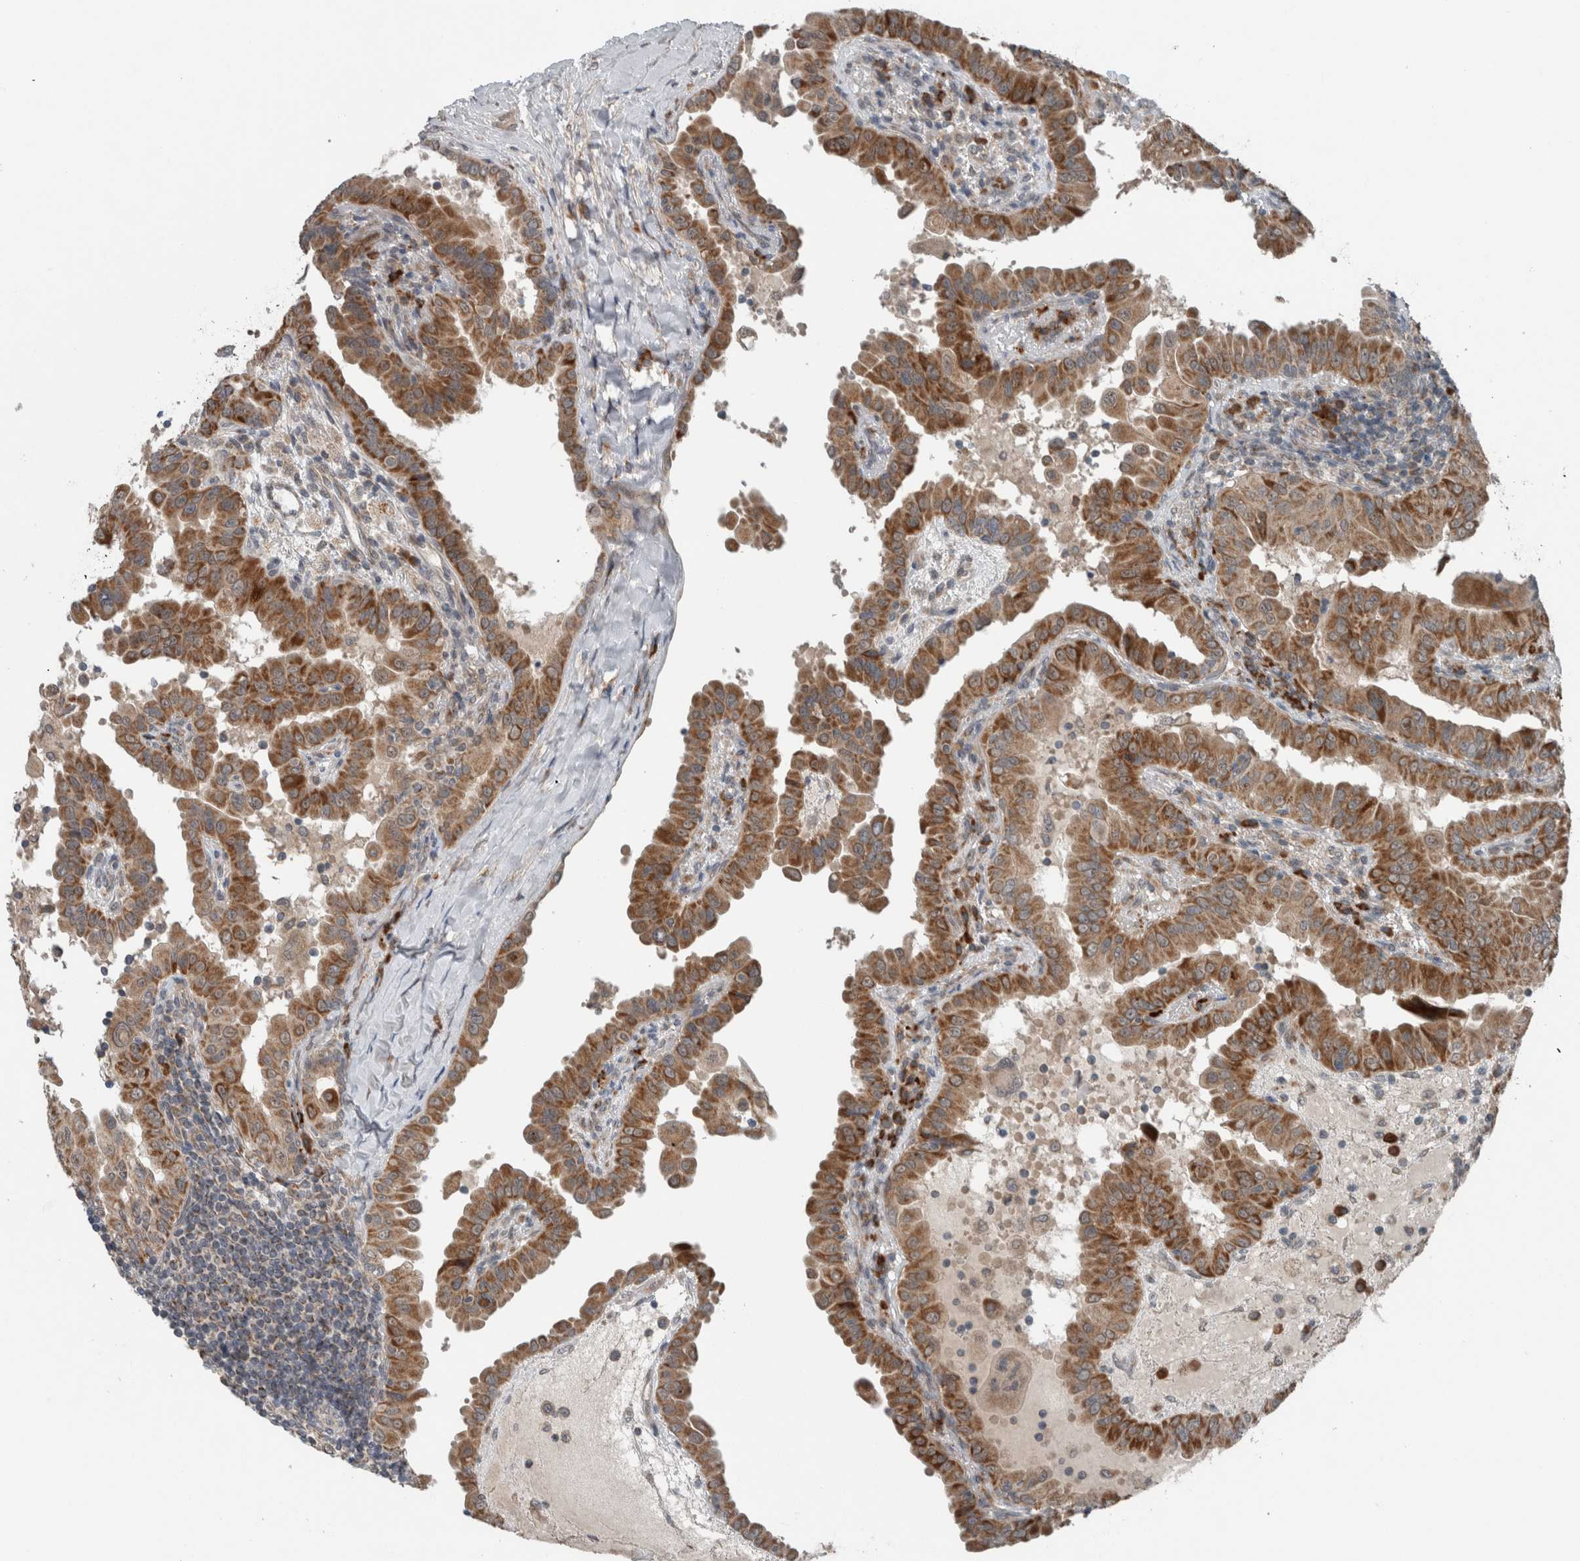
{"staining": {"intensity": "moderate", "quantity": ">75%", "location": "cytoplasmic/membranous"}, "tissue": "thyroid cancer", "cell_type": "Tumor cells", "image_type": "cancer", "snomed": [{"axis": "morphology", "description": "Papillary adenocarcinoma, NOS"}, {"axis": "topography", "description": "Thyroid gland"}], "caption": "A medium amount of moderate cytoplasmic/membranous staining is seen in about >75% of tumor cells in thyroid papillary adenocarcinoma tissue.", "gene": "GBA2", "patient": {"sex": "male", "age": 33}}